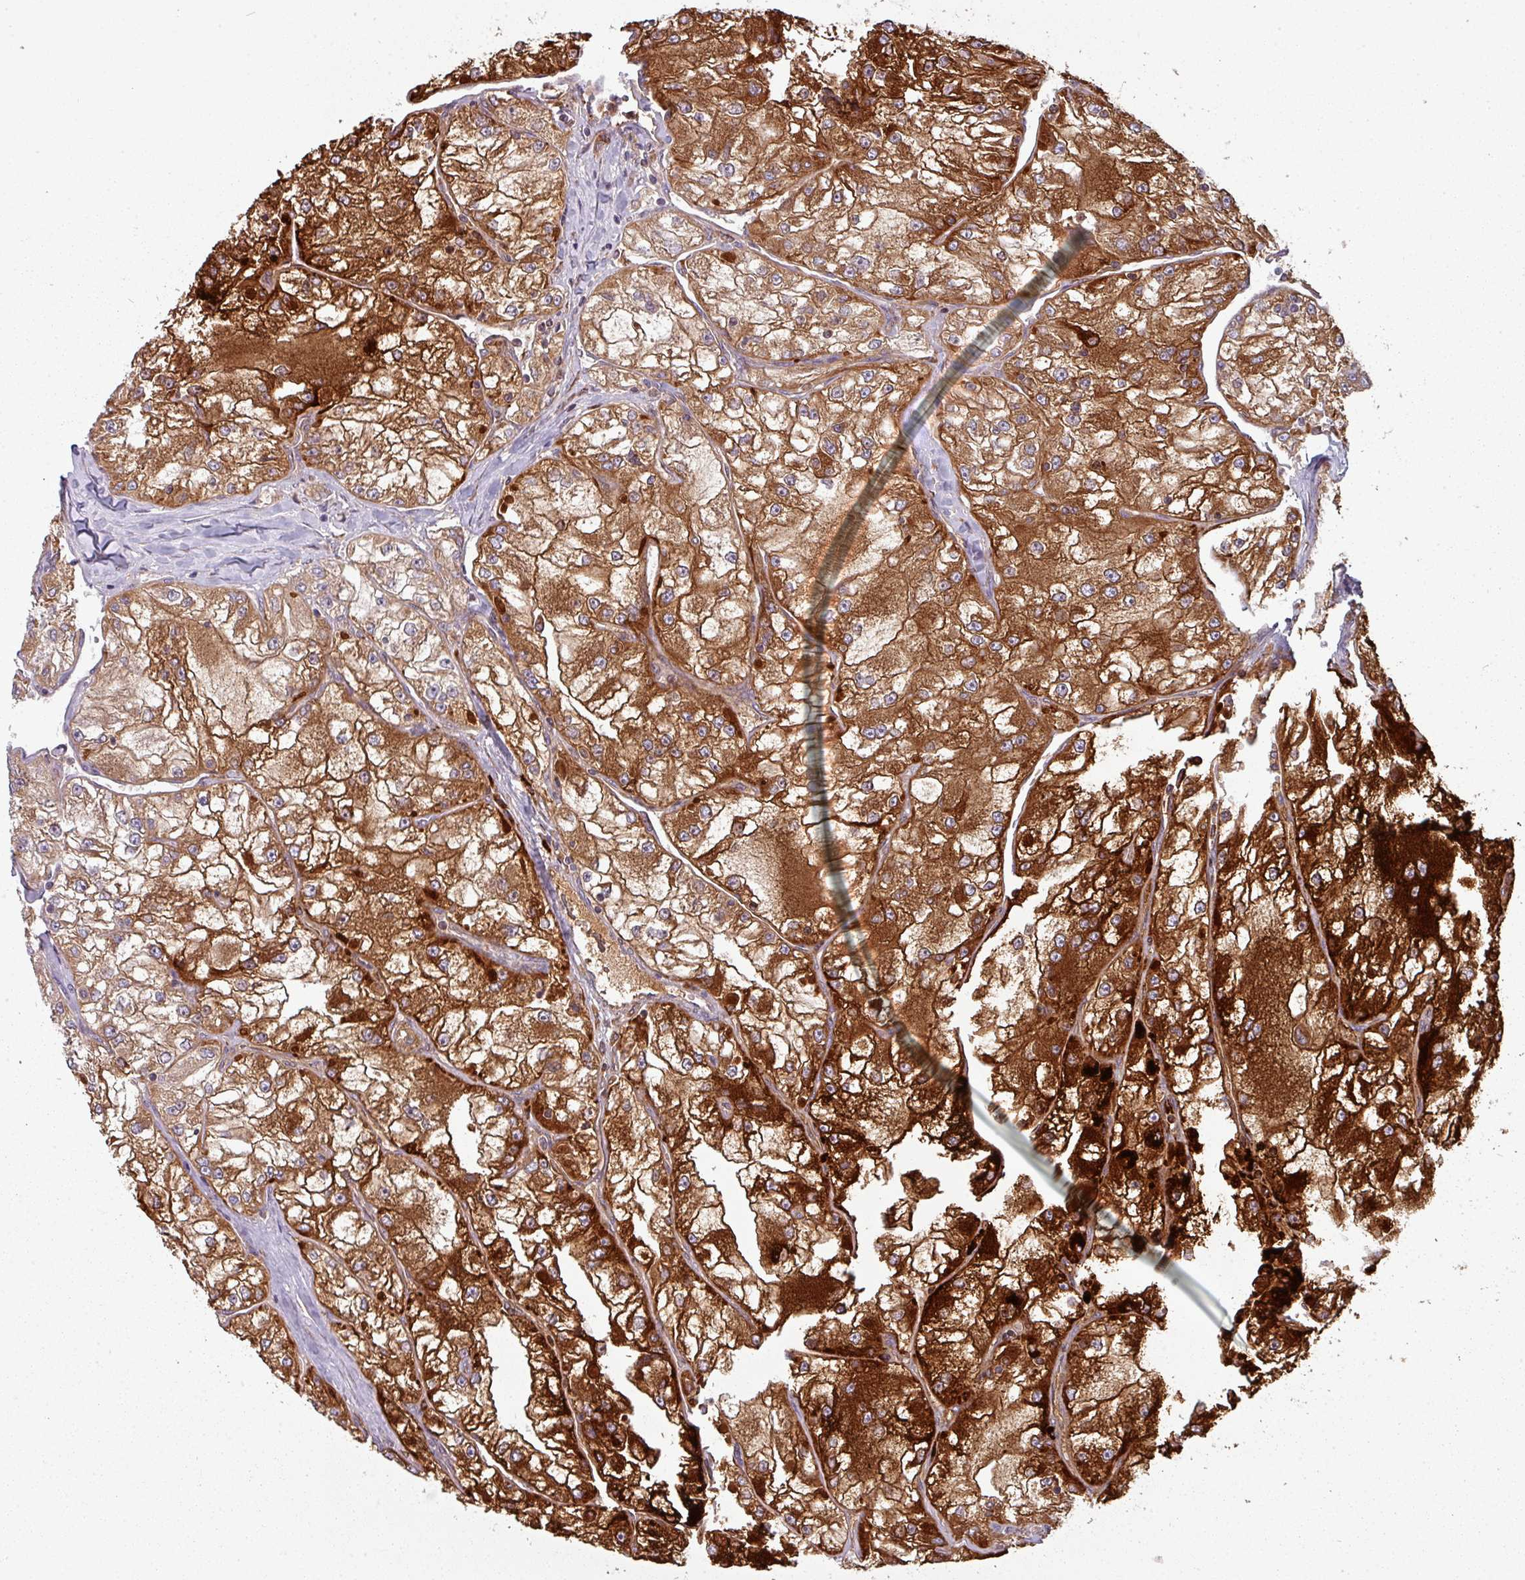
{"staining": {"intensity": "strong", "quantity": ">75%", "location": "cytoplasmic/membranous"}, "tissue": "renal cancer", "cell_type": "Tumor cells", "image_type": "cancer", "snomed": [{"axis": "morphology", "description": "Adenocarcinoma, NOS"}, {"axis": "topography", "description": "Kidney"}], "caption": "Adenocarcinoma (renal) stained for a protein exhibits strong cytoplasmic/membranous positivity in tumor cells.", "gene": "TMEFF1", "patient": {"sex": "female", "age": 72}}